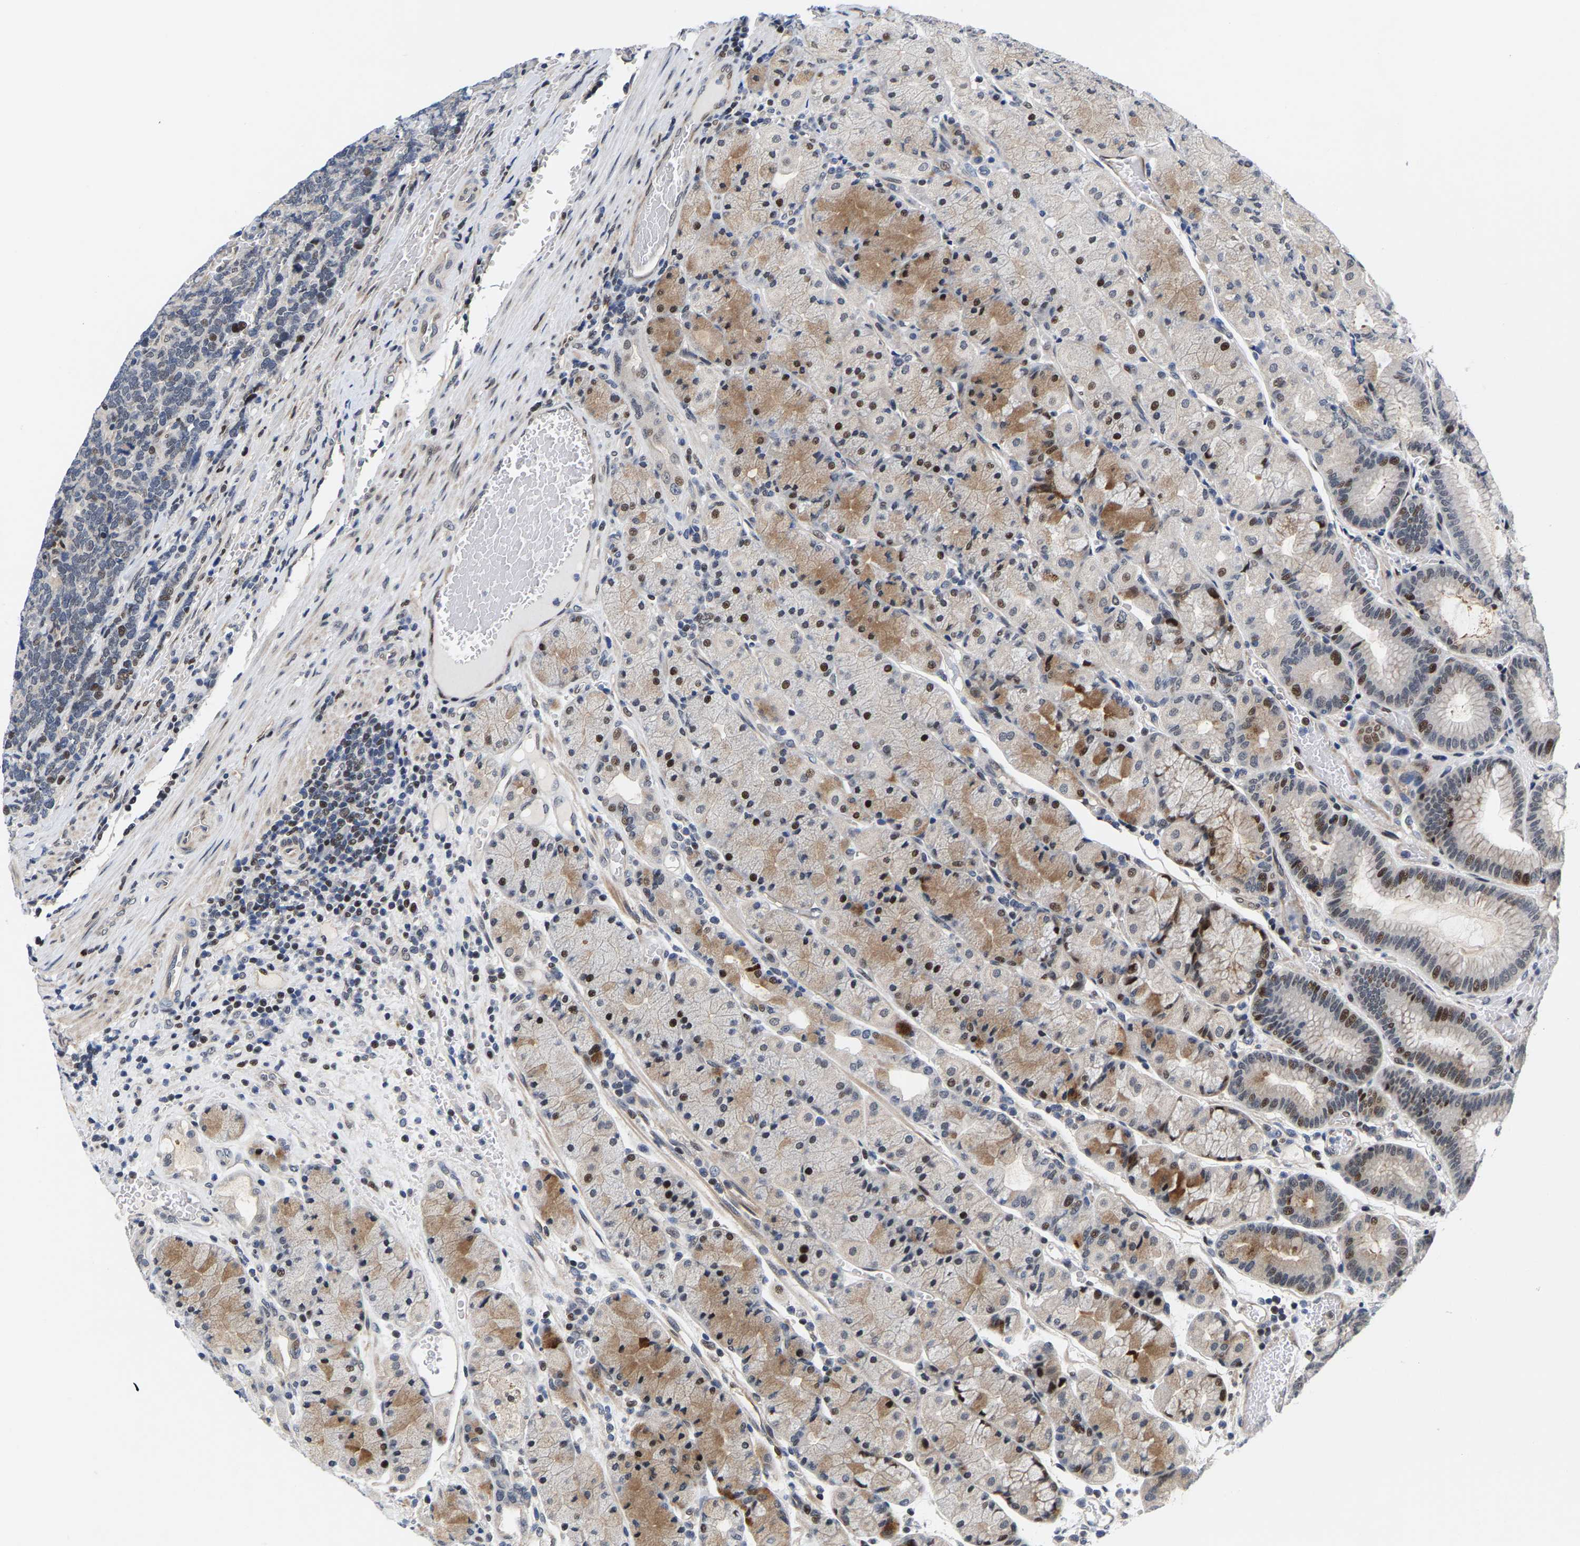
{"staining": {"intensity": "strong", "quantity": "25%-75%", "location": "cytoplasmic/membranous,nuclear"}, "tissue": "stomach", "cell_type": "Glandular cells", "image_type": "normal", "snomed": [{"axis": "morphology", "description": "Normal tissue, NOS"}, {"axis": "morphology", "description": "Carcinoid, malignant, NOS"}, {"axis": "topography", "description": "Stomach, upper"}], "caption": "The photomicrograph reveals immunohistochemical staining of normal stomach. There is strong cytoplasmic/membranous,nuclear expression is identified in about 25%-75% of glandular cells.", "gene": "GTPBP10", "patient": {"sex": "male", "age": 39}}